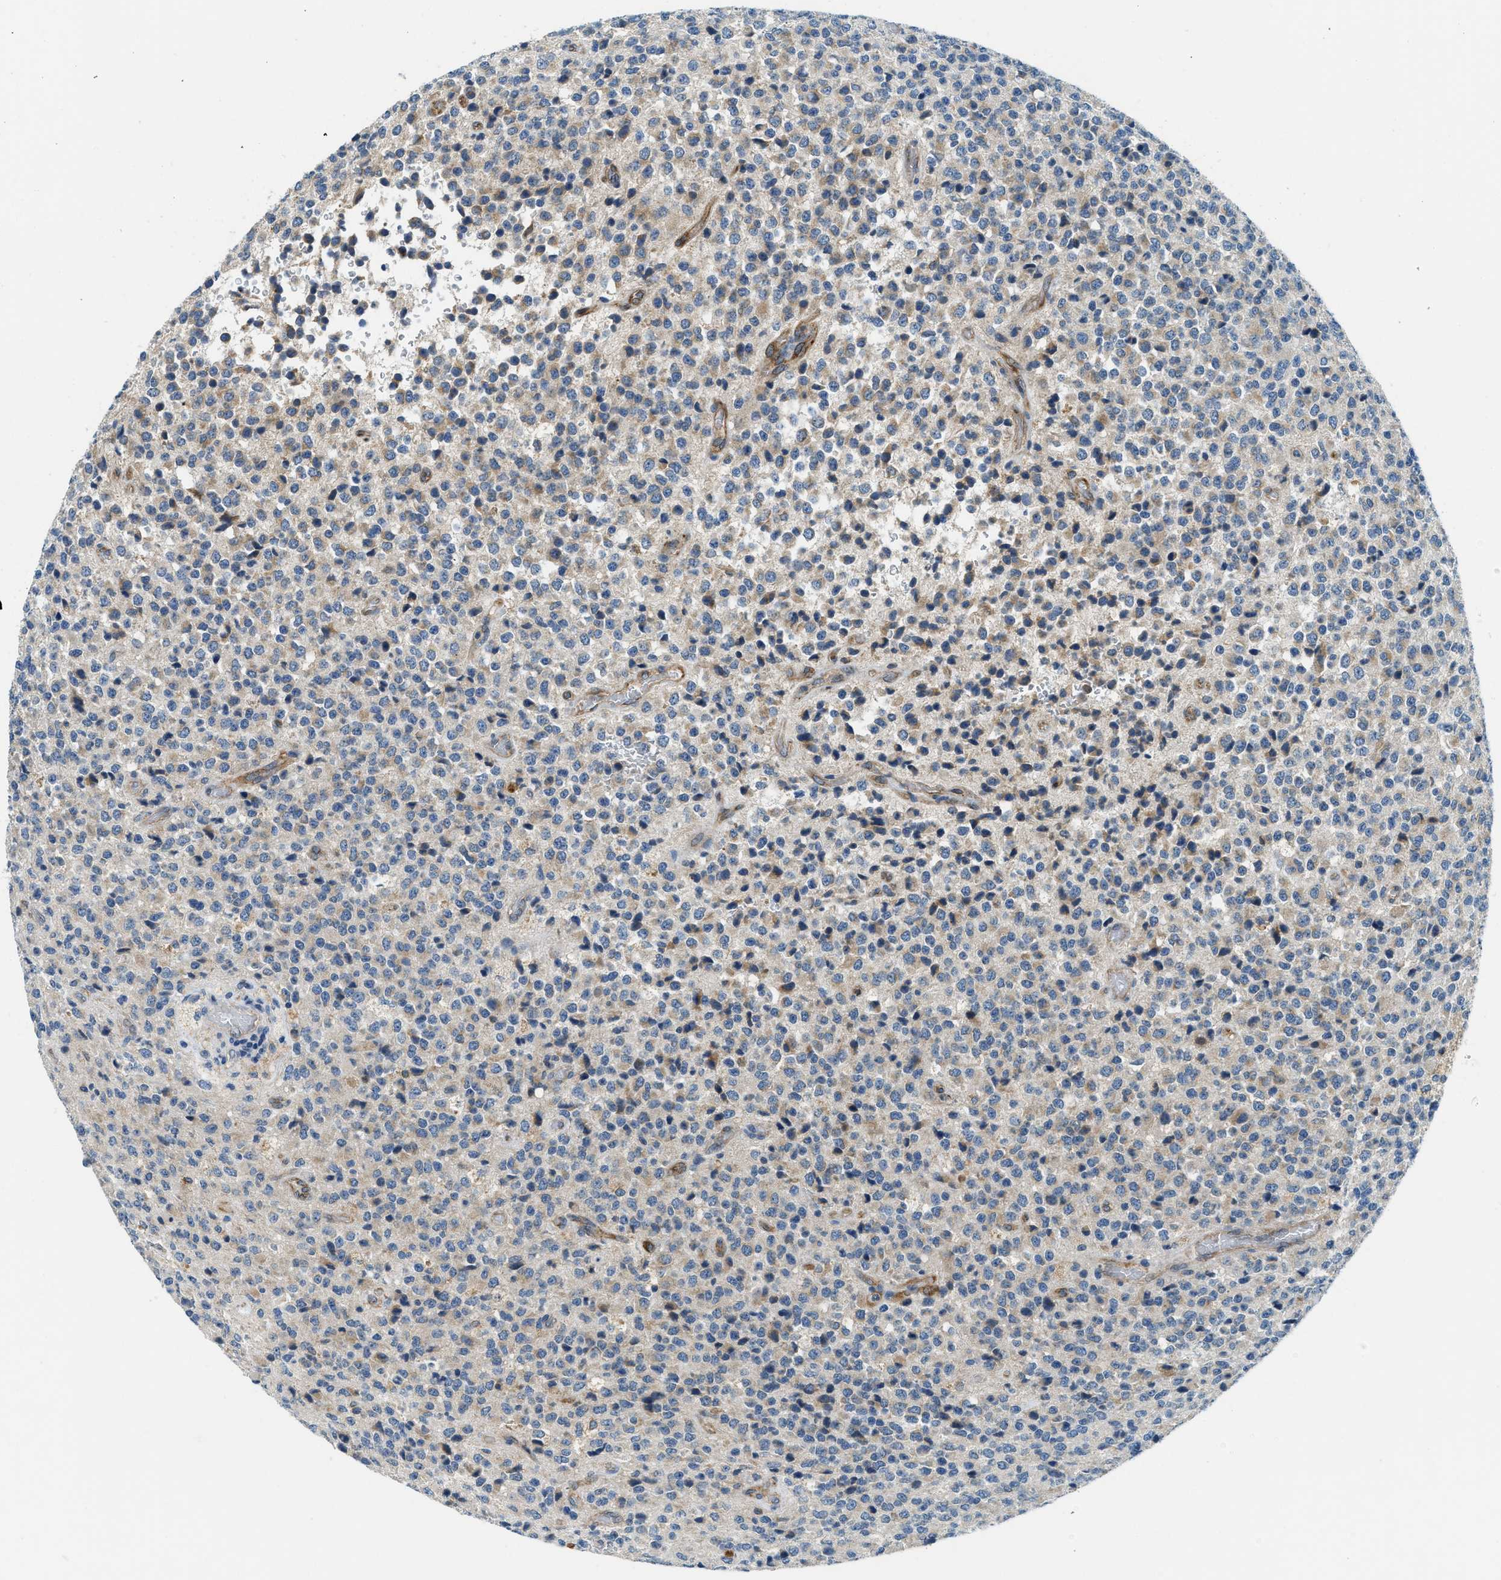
{"staining": {"intensity": "weak", "quantity": ">75%", "location": "cytoplasmic/membranous"}, "tissue": "glioma", "cell_type": "Tumor cells", "image_type": "cancer", "snomed": [{"axis": "morphology", "description": "Glioma, malignant, High grade"}, {"axis": "topography", "description": "pancreas cauda"}], "caption": "This micrograph reveals glioma stained with IHC to label a protein in brown. The cytoplasmic/membranous of tumor cells show weak positivity for the protein. Nuclei are counter-stained blue.", "gene": "BCAP31", "patient": {"sex": "male", "age": 60}}